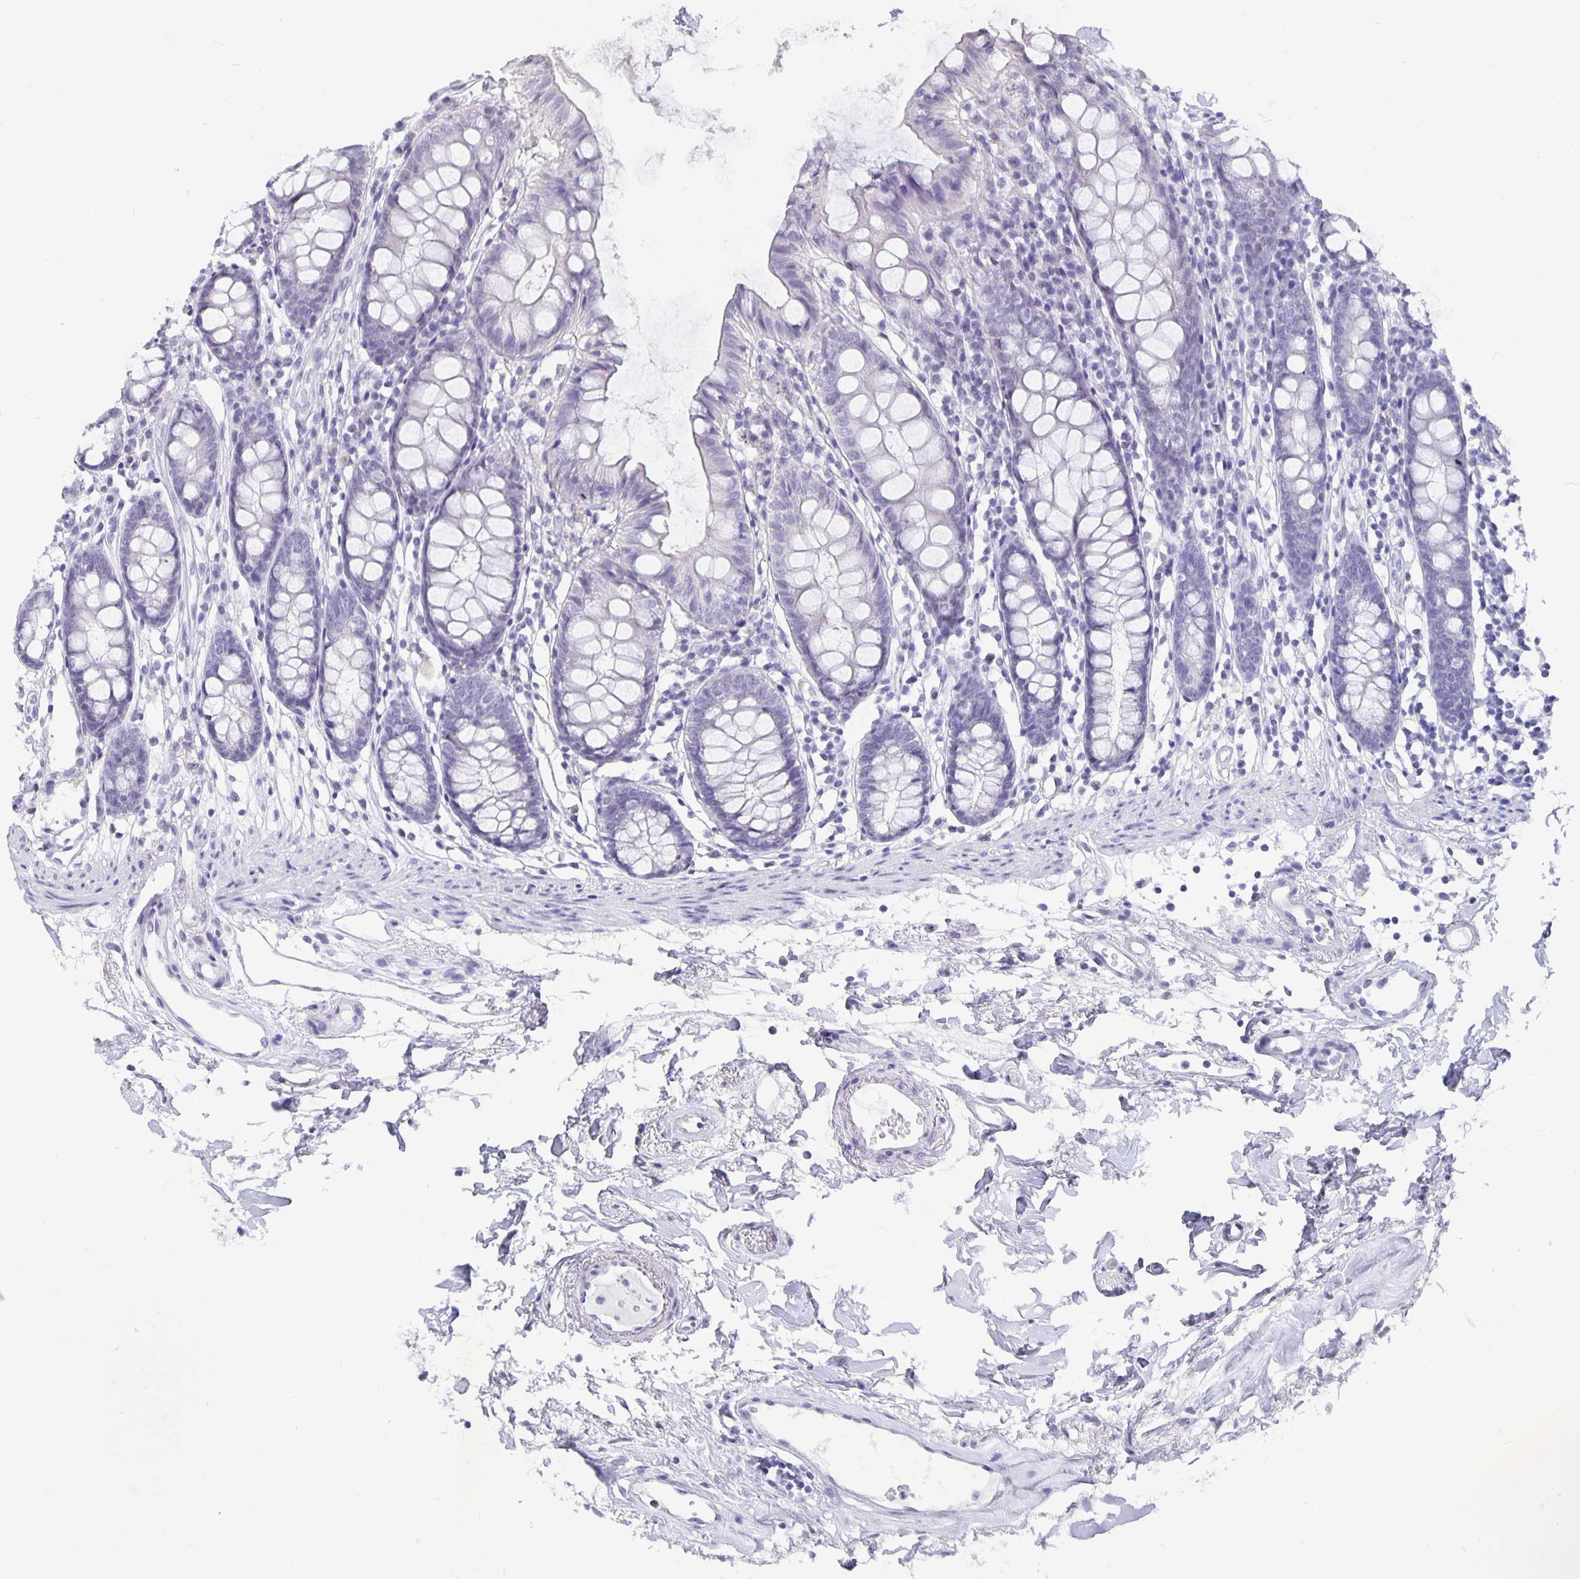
{"staining": {"intensity": "negative", "quantity": "none", "location": "none"}, "tissue": "colon", "cell_type": "Endothelial cells", "image_type": "normal", "snomed": [{"axis": "morphology", "description": "Normal tissue, NOS"}, {"axis": "topography", "description": "Colon"}], "caption": "A high-resolution image shows immunohistochemistry (IHC) staining of benign colon, which demonstrates no significant staining in endothelial cells. The staining was performed using DAB to visualize the protein expression in brown, while the nuclei were stained in blue with hematoxylin (Magnification: 20x).", "gene": "OLIG2", "patient": {"sex": "female", "age": 84}}